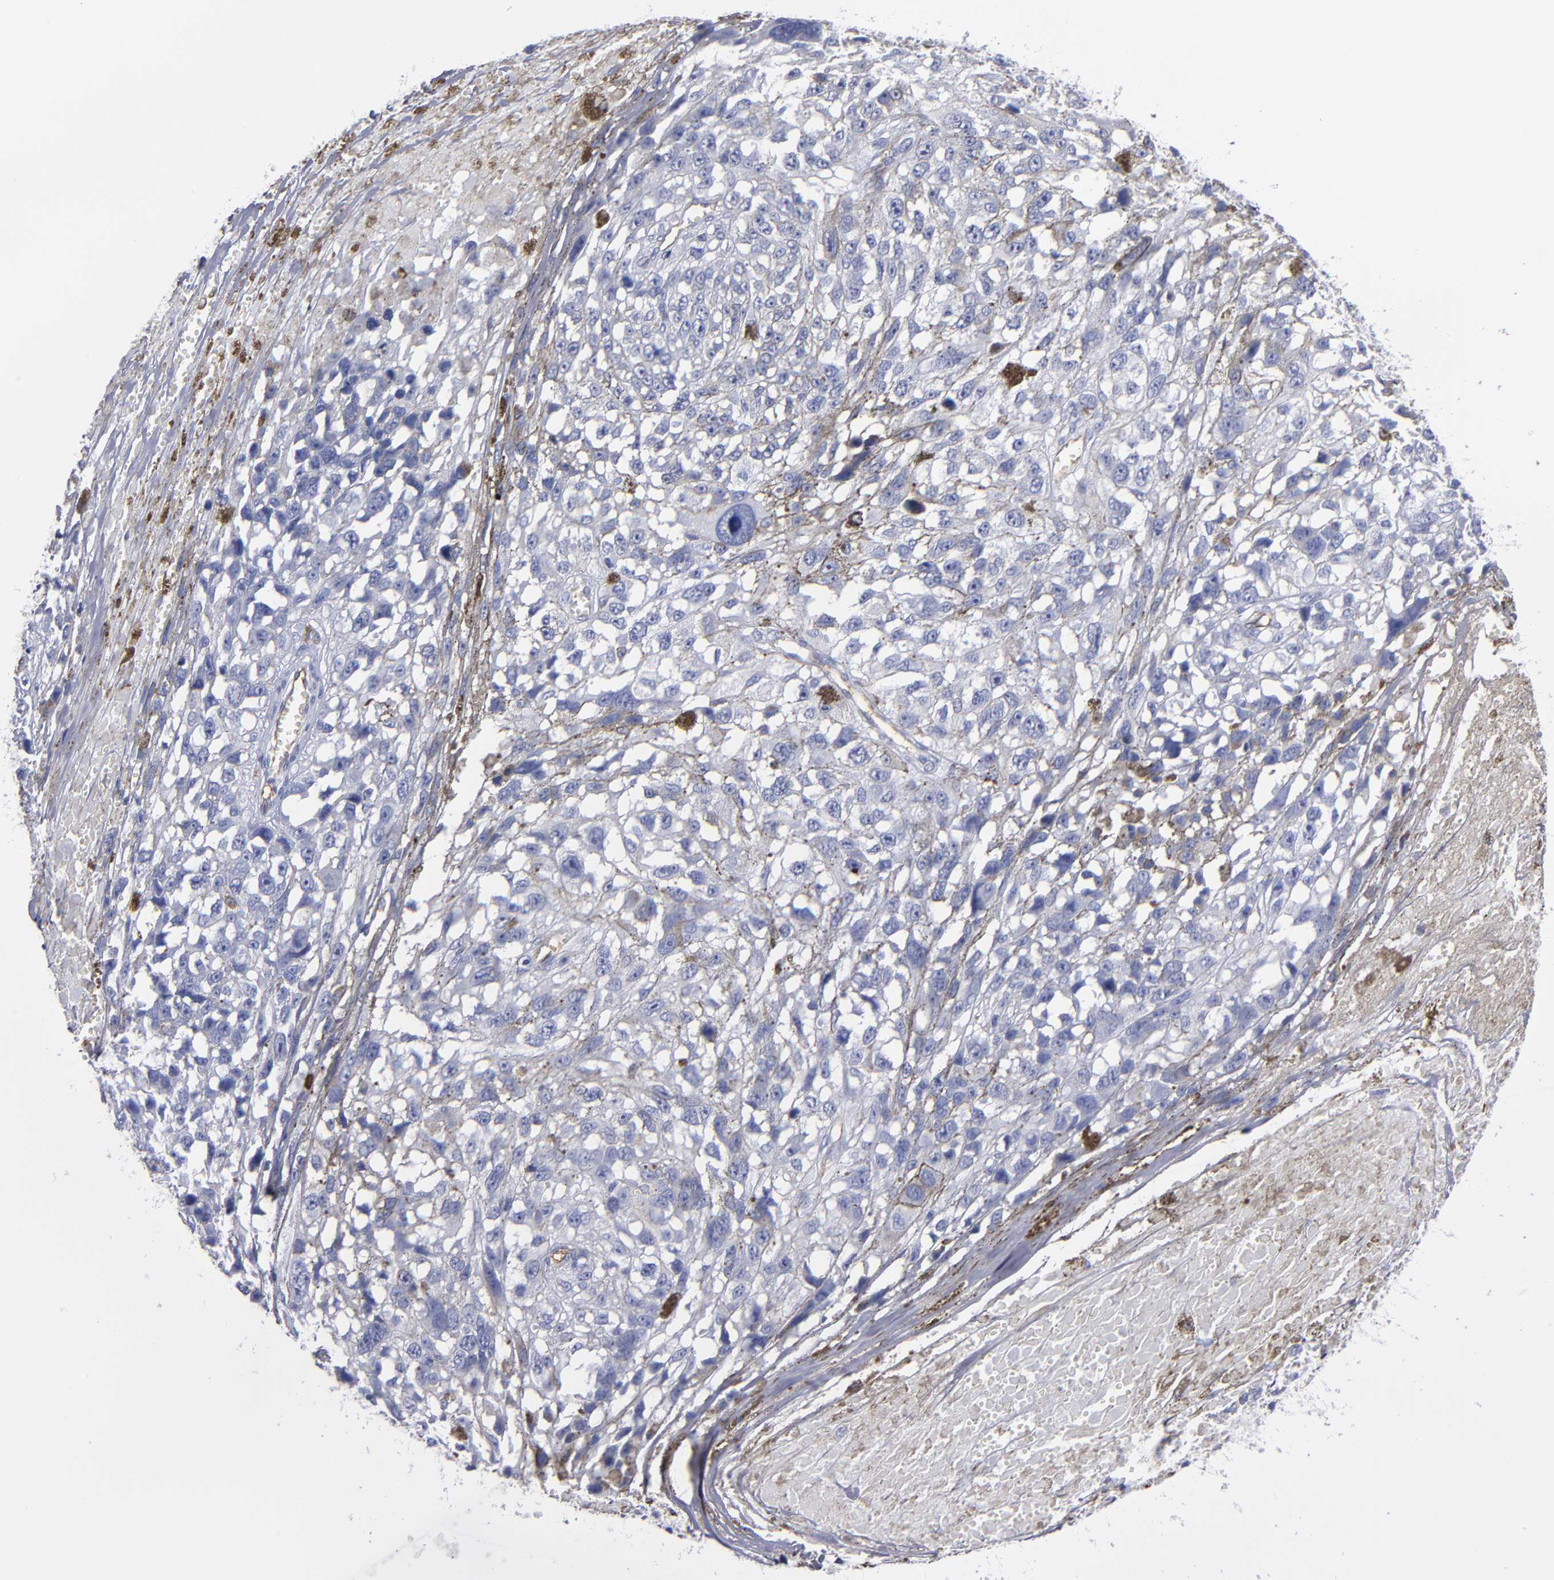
{"staining": {"intensity": "weak", "quantity": "<25%", "location": "cytoplasmic/membranous"}, "tissue": "melanoma", "cell_type": "Tumor cells", "image_type": "cancer", "snomed": [{"axis": "morphology", "description": "Malignant melanoma, Metastatic site"}, {"axis": "topography", "description": "Lymph node"}], "caption": "This is an immunohistochemistry micrograph of human melanoma. There is no staining in tumor cells.", "gene": "TM4SF1", "patient": {"sex": "male", "age": 59}}